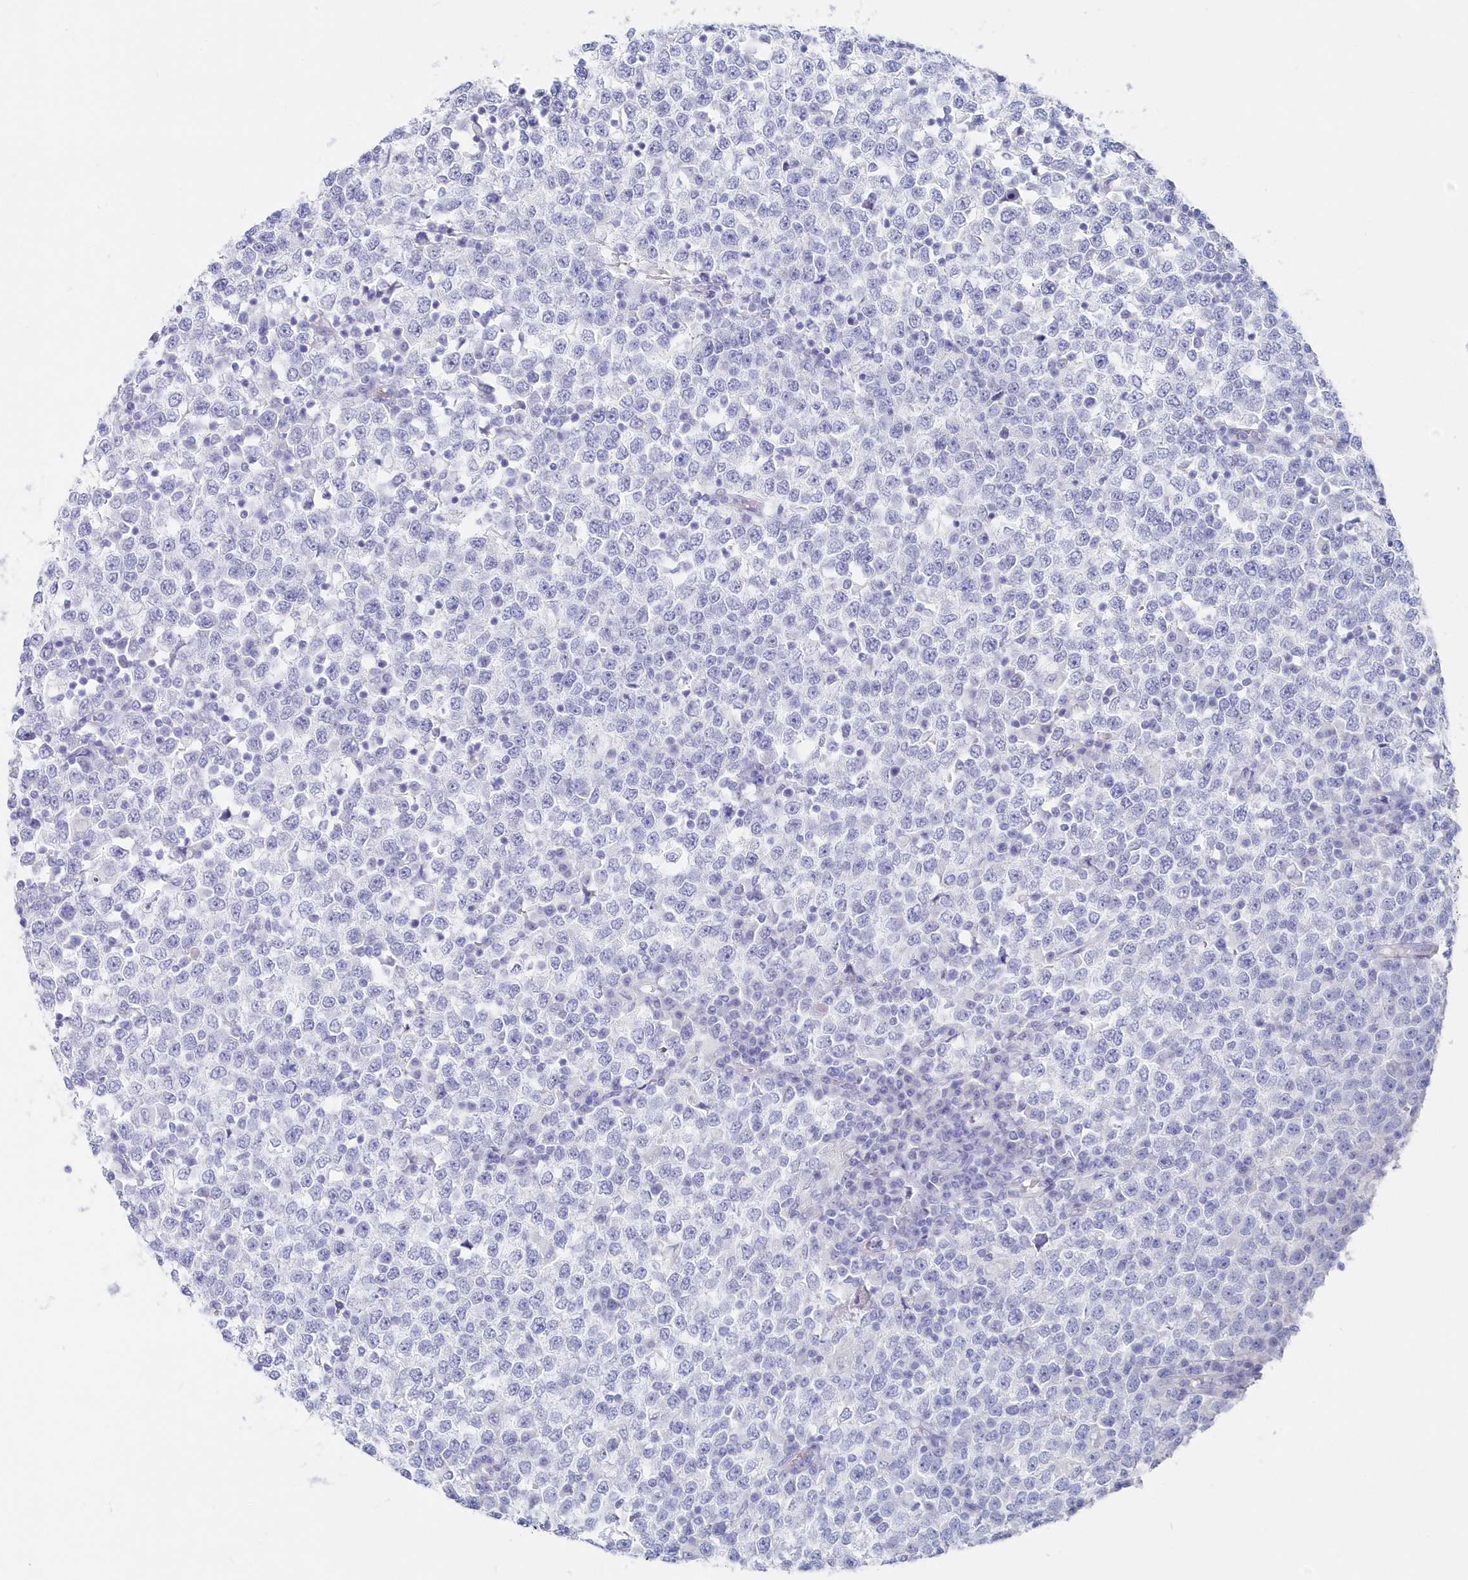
{"staining": {"intensity": "negative", "quantity": "none", "location": "none"}, "tissue": "testis cancer", "cell_type": "Tumor cells", "image_type": "cancer", "snomed": [{"axis": "morphology", "description": "Seminoma, NOS"}, {"axis": "topography", "description": "Testis"}], "caption": "The image displays no significant positivity in tumor cells of seminoma (testis). (Stains: DAB (3,3'-diaminobenzidine) immunohistochemistry with hematoxylin counter stain, Microscopy: brightfield microscopy at high magnification).", "gene": "CSNK1G2", "patient": {"sex": "male", "age": 65}}